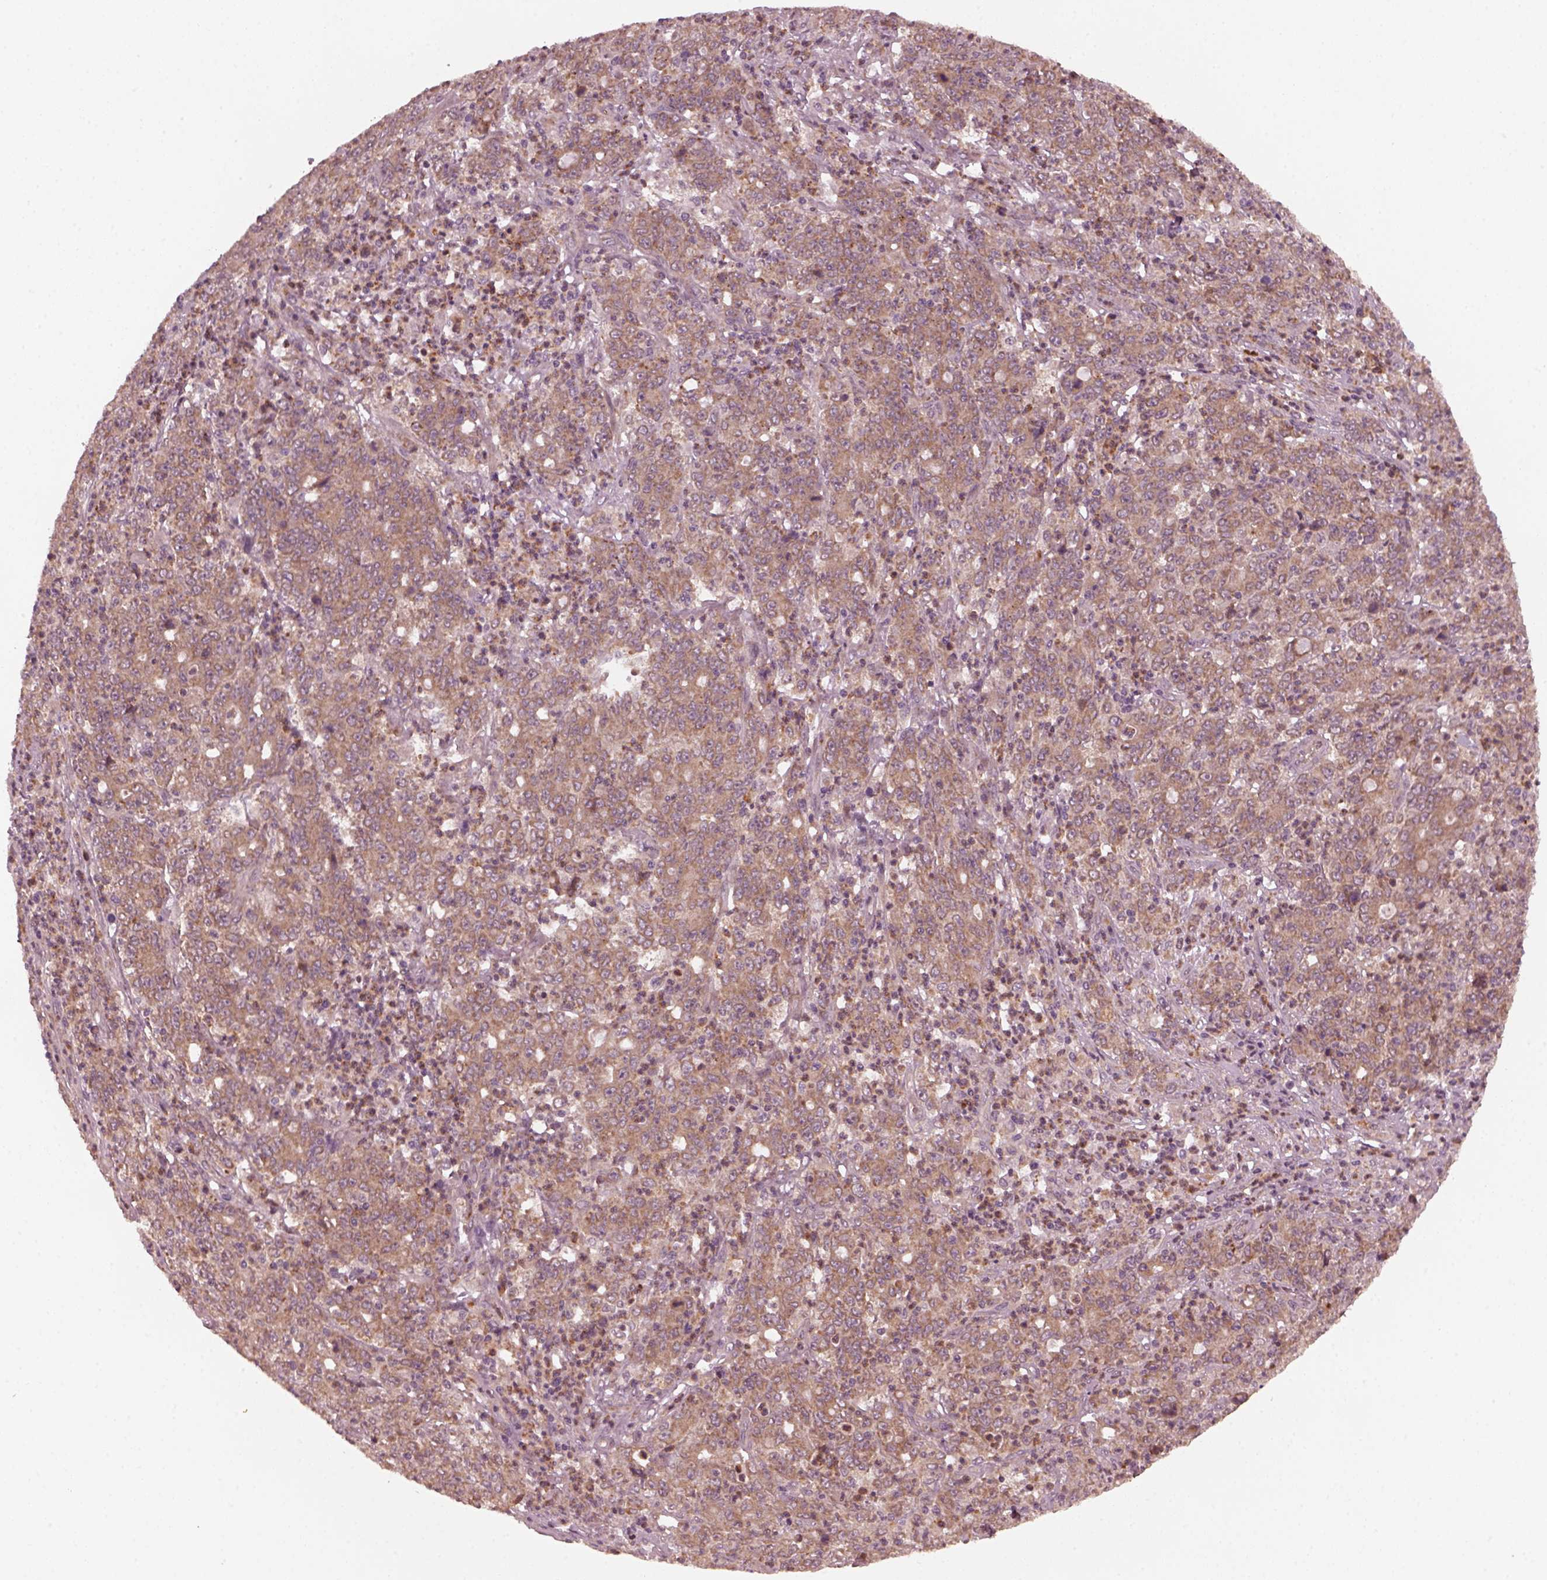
{"staining": {"intensity": "weak", "quantity": ">75%", "location": "cytoplasmic/membranous"}, "tissue": "stomach cancer", "cell_type": "Tumor cells", "image_type": "cancer", "snomed": [{"axis": "morphology", "description": "Adenocarcinoma, NOS"}, {"axis": "topography", "description": "Stomach, lower"}], "caption": "Stomach cancer (adenocarcinoma) stained with a protein marker reveals weak staining in tumor cells.", "gene": "FAF2", "patient": {"sex": "female", "age": 71}}